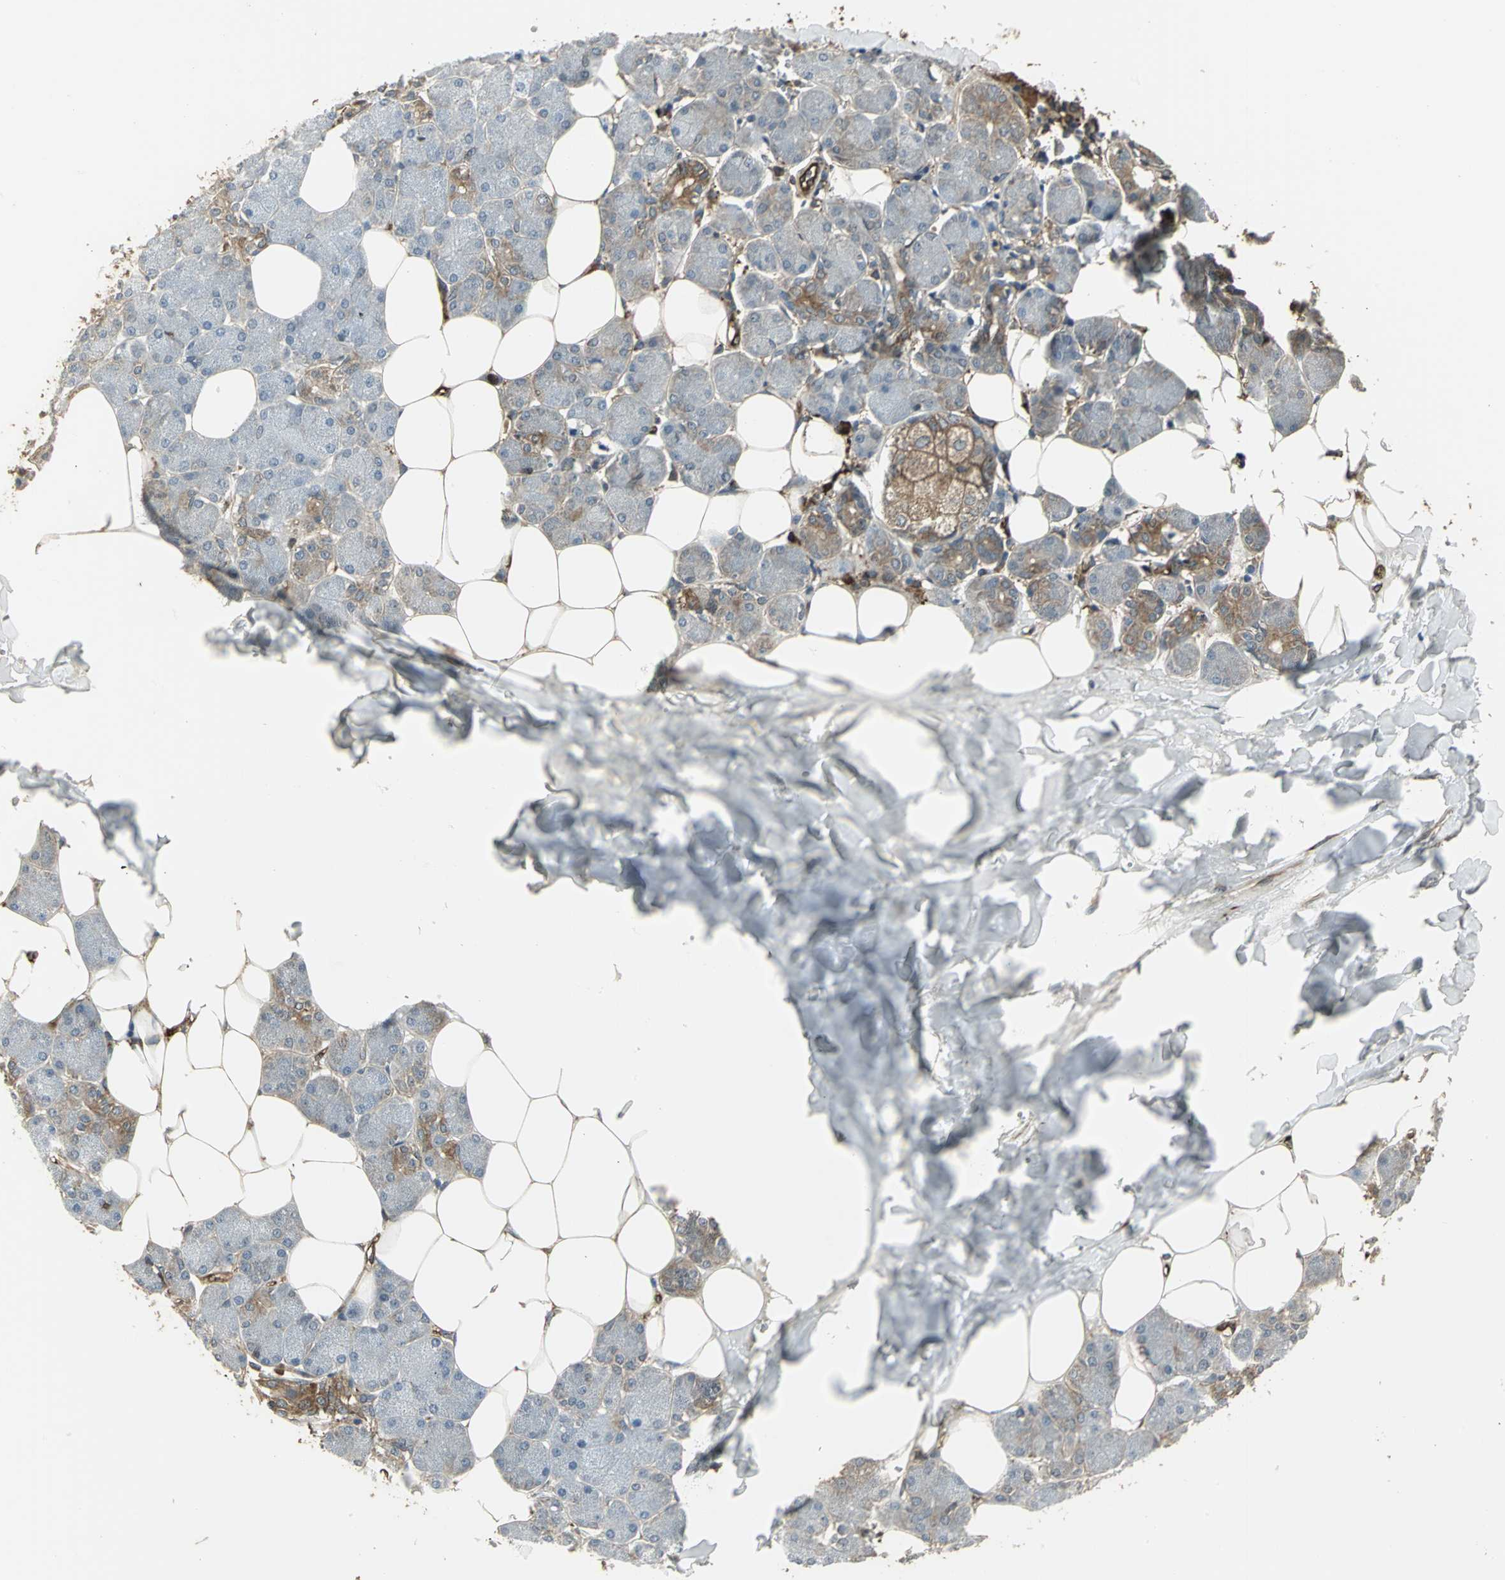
{"staining": {"intensity": "moderate", "quantity": ">75%", "location": "cytoplasmic/membranous"}, "tissue": "salivary gland", "cell_type": "Glandular cells", "image_type": "normal", "snomed": [{"axis": "morphology", "description": "Normal tissue, NOS"}, {"axis": "morphology", "description": "Adenoma, NOS"}, {"axis": "topography", "description": "Salivary gland"}], "caption": "High-power microscopy captured an immunohistochemistry micrograph of normal salivary gland, revealing moderate cytoplasmic/membranous expression in approximately >75% of glandular cells. (Brightfield microscopy of DAB IHC at high magnification).", "gene": "PRXL2B", "patient": {"sex": "female", "age": 32}}